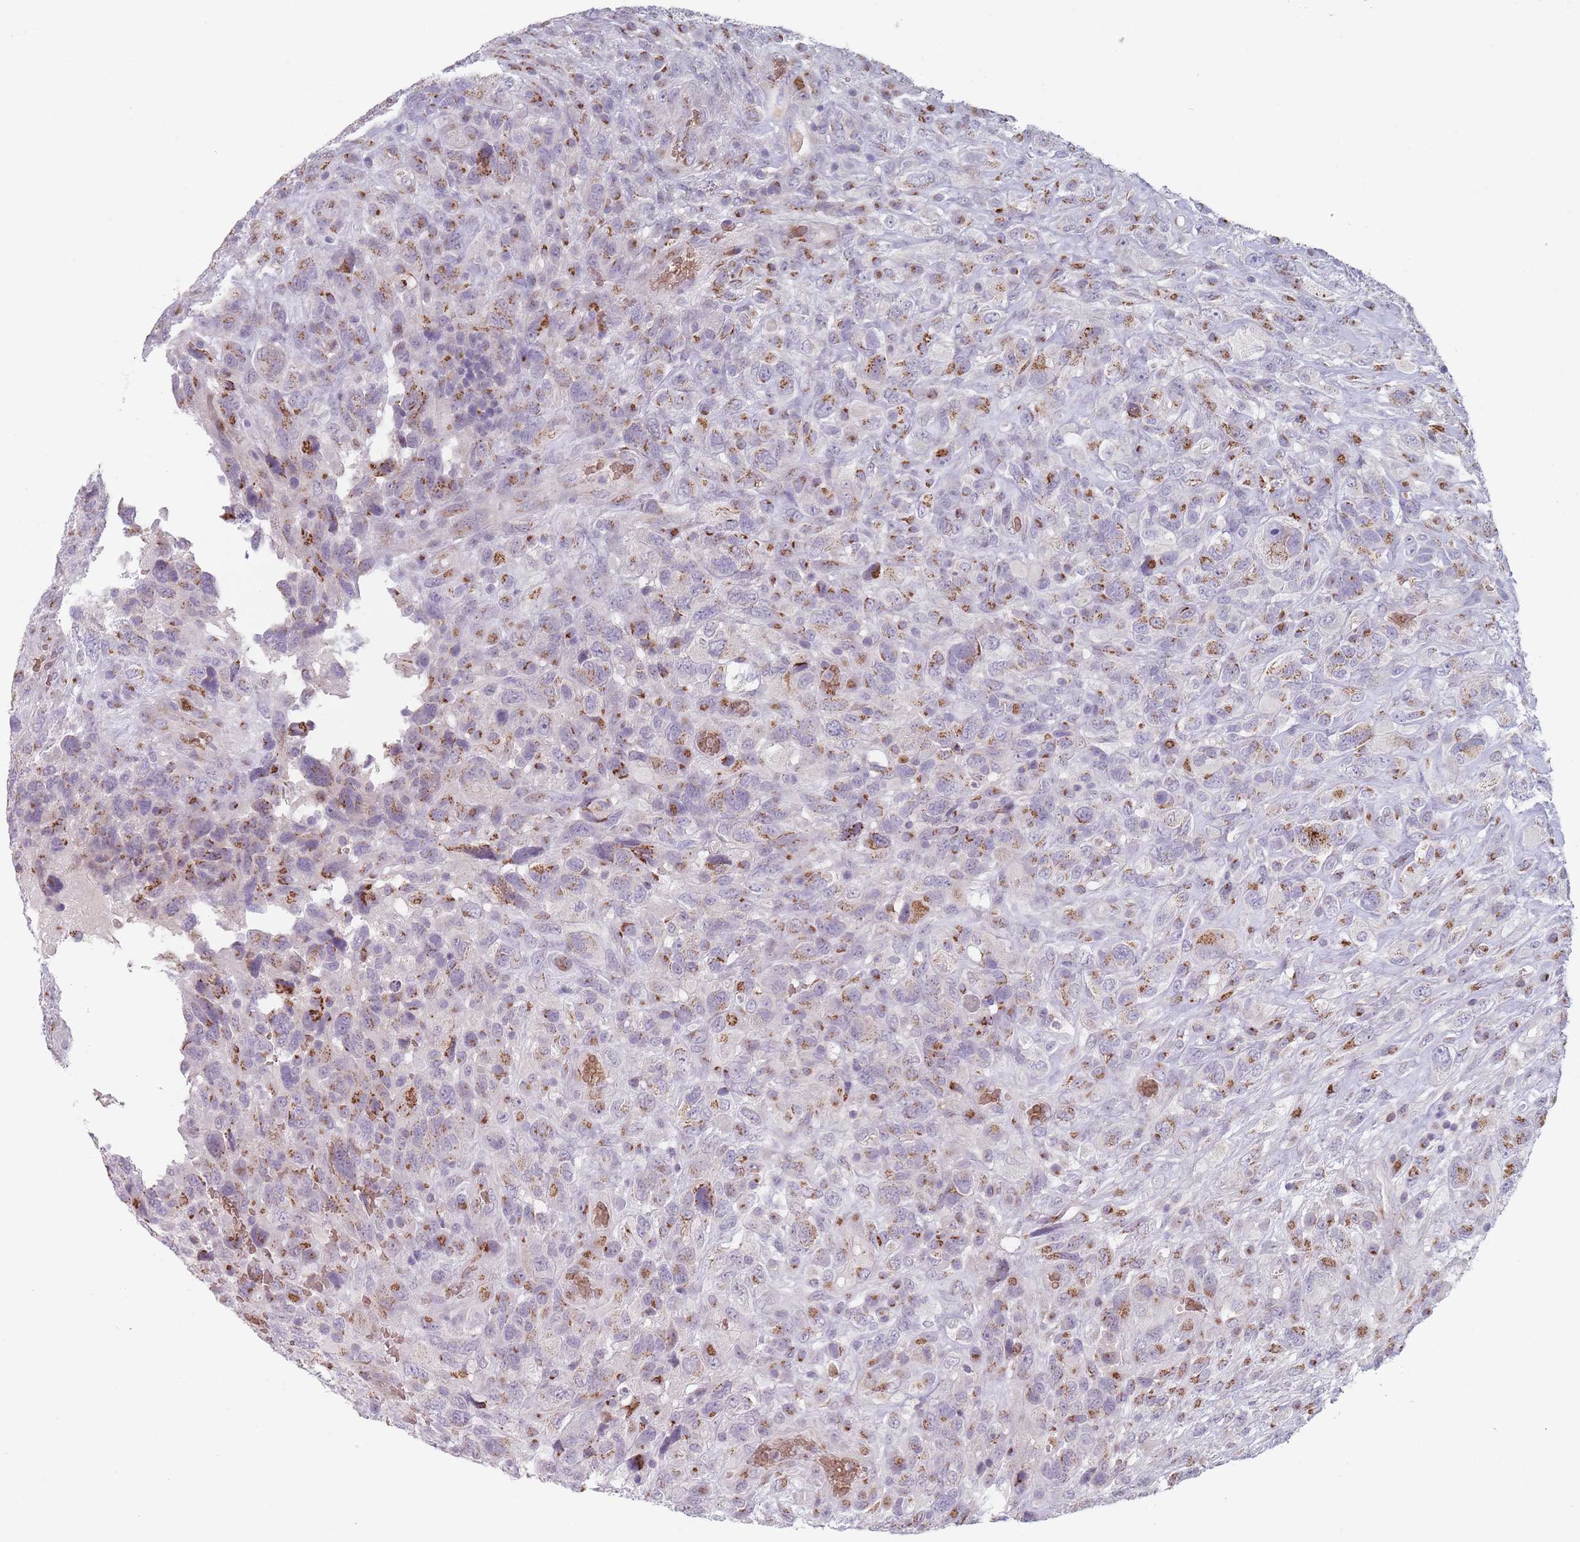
{"staining": {"intensity": "moderate", "quantity": ">75%", "location": "cytoplasmic/membranous"}, "tissue": "glioma", "cell_type": "Tumor cells", "image_type": "cancer", "snomed": [{"axis": "morphology", "description": "Glioma, malignant, High grade"}, {"axis": "topography", "description": "Brain"}], "caption": "Tumor cells show medium levels of moderate cytoplasmic/membranous expression in about >75% of cells in human malignant high-grade glioma. (IHC, brightfield microscopy, high magnification).", "gene": "MAN1B1", "patient": {"sex": "male", "age": 61}}